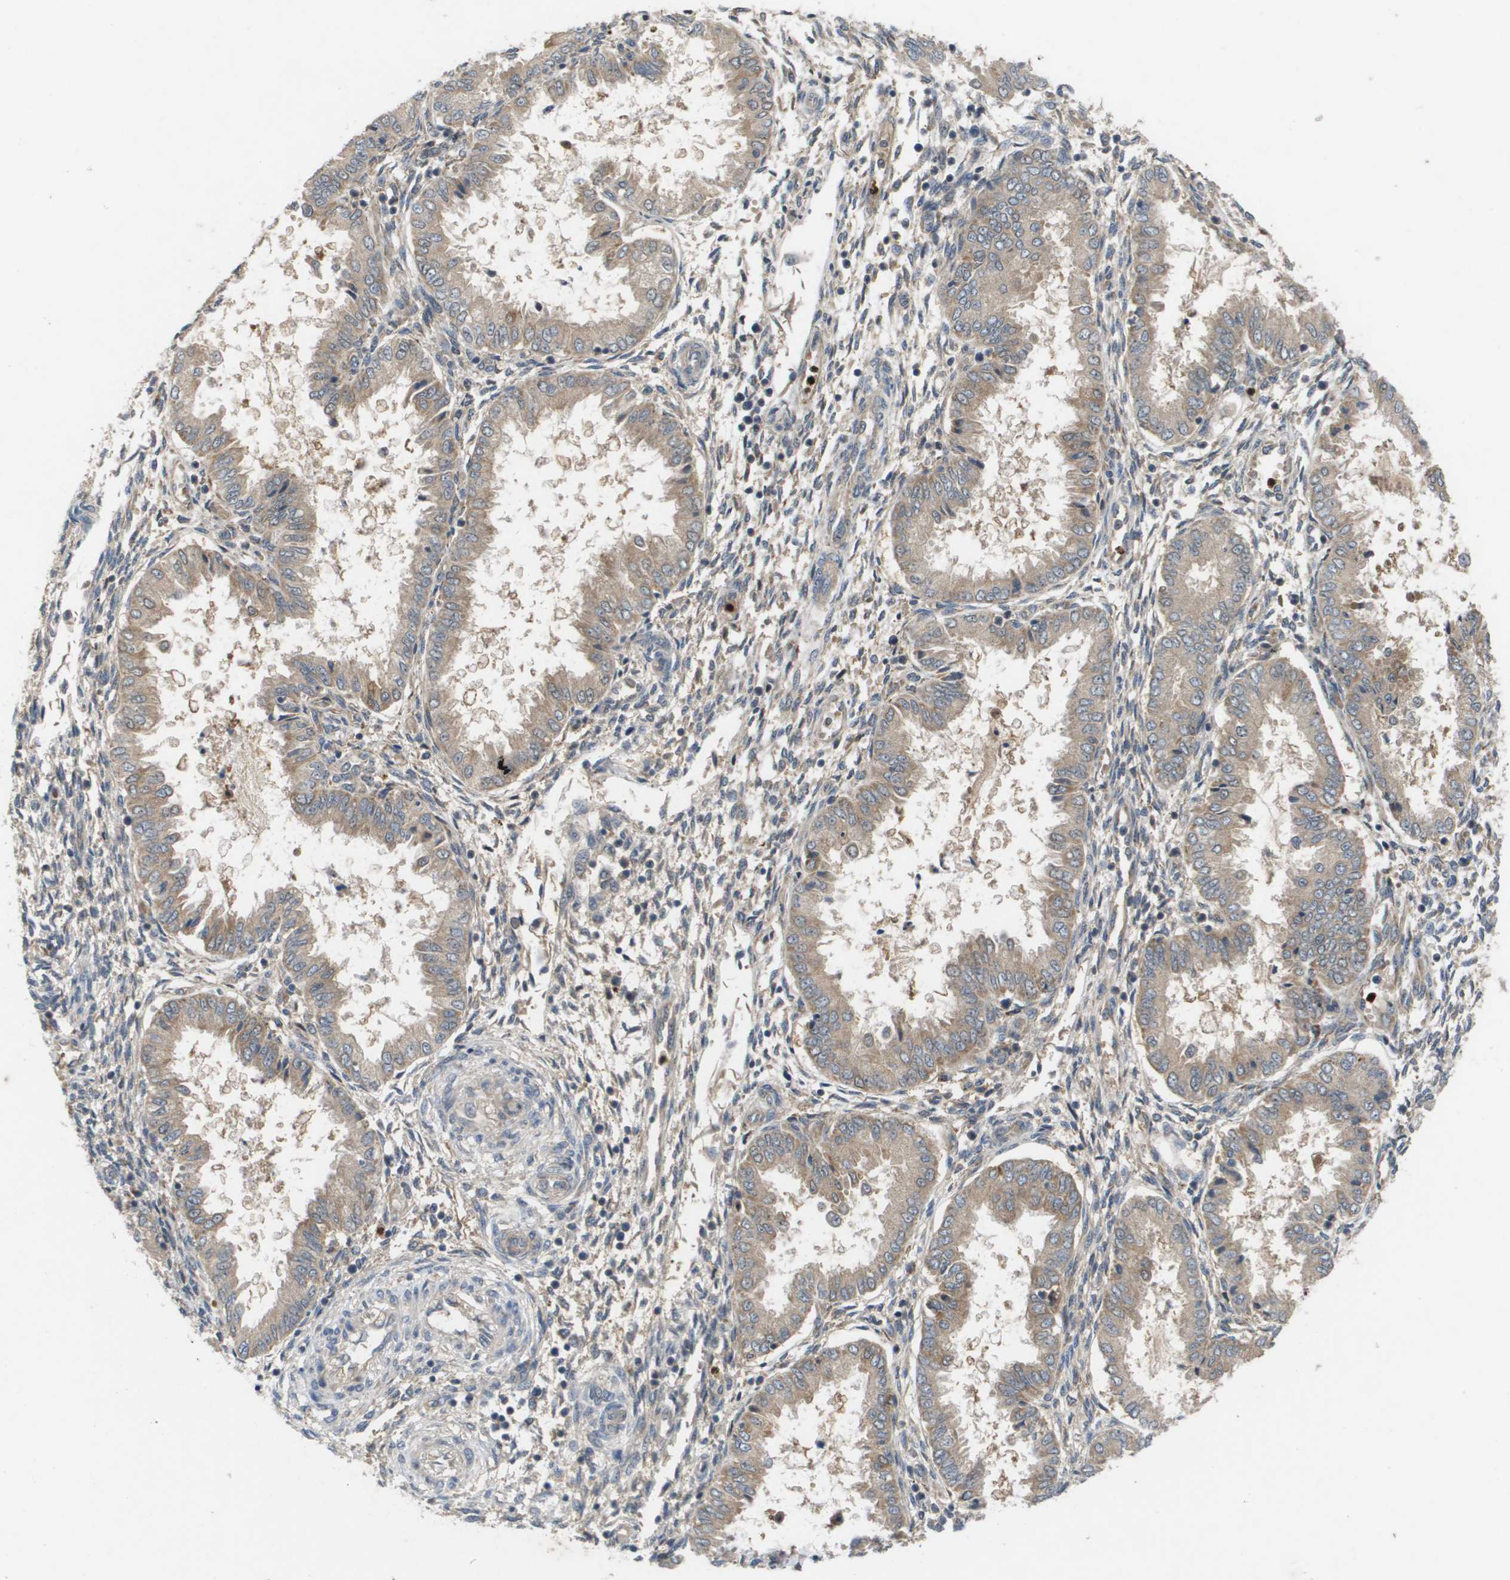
{"staining": {"intensity": "weak", "quantity": "25%-75%", "location": "cytoplasmic/membranous"}, "tissue": "endometrium", "cell_type": "Cells in endometrial stroma", "image_type": "normal", "snomed": [{"axis": "morphology", "description": "Normal tissue, NOS"}, {"axis": "topography", "description": "Endometrium"}], "caption": "Protein positivity by immunohistochemistry reveals weak cytoplasmic/membranous expression in about 25%-75% of cells in endometrial stroma in unremarkable endometrium.", "gene": "PALD1", "patient": {"sex": "female", "age": 33}}